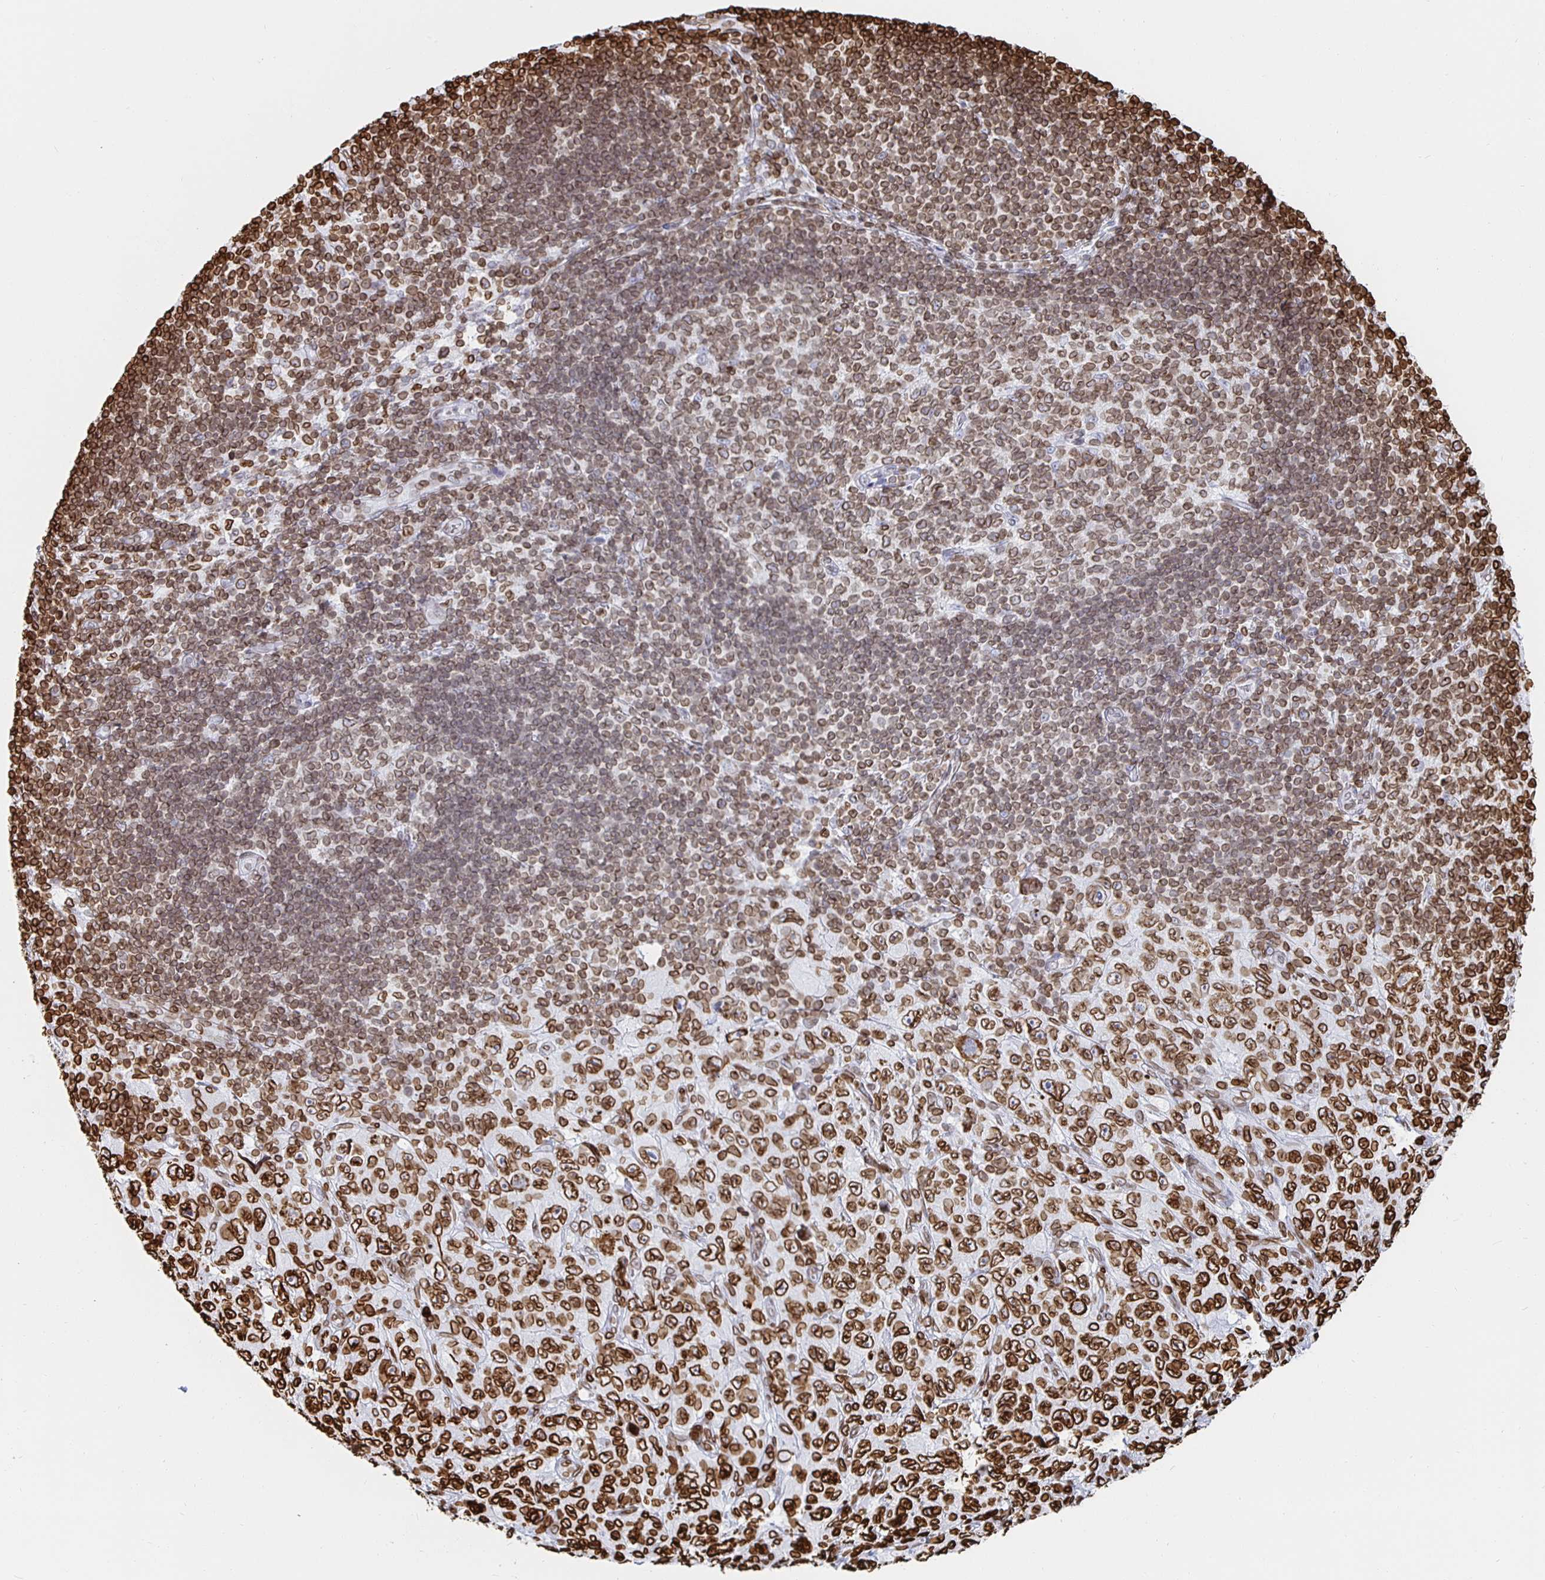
{"staining": {"intensity": "strong", "quantity": ">75%", "location": "cytoplasmic/membranous,nuclear"}, "tissue": "pancreatic cancer", "cell_type": "Tumor cells", "image_type": "cancer", "snomed": [{"axis": "morphology", "description": "Adenocarcinoma, NOS"}, {"axis": "topography", "description": "Pancreas"}], "caption": "IHC (DAB (3,3'-diaminobenzidine)) staining of human pancreatic cancer demonstrates strong cytoplasmic/membranous and nuclear protein staining in about >75% of tumor cells.", "gene": "LMNB1", "patient": {"sex": "male", "age": 68}}